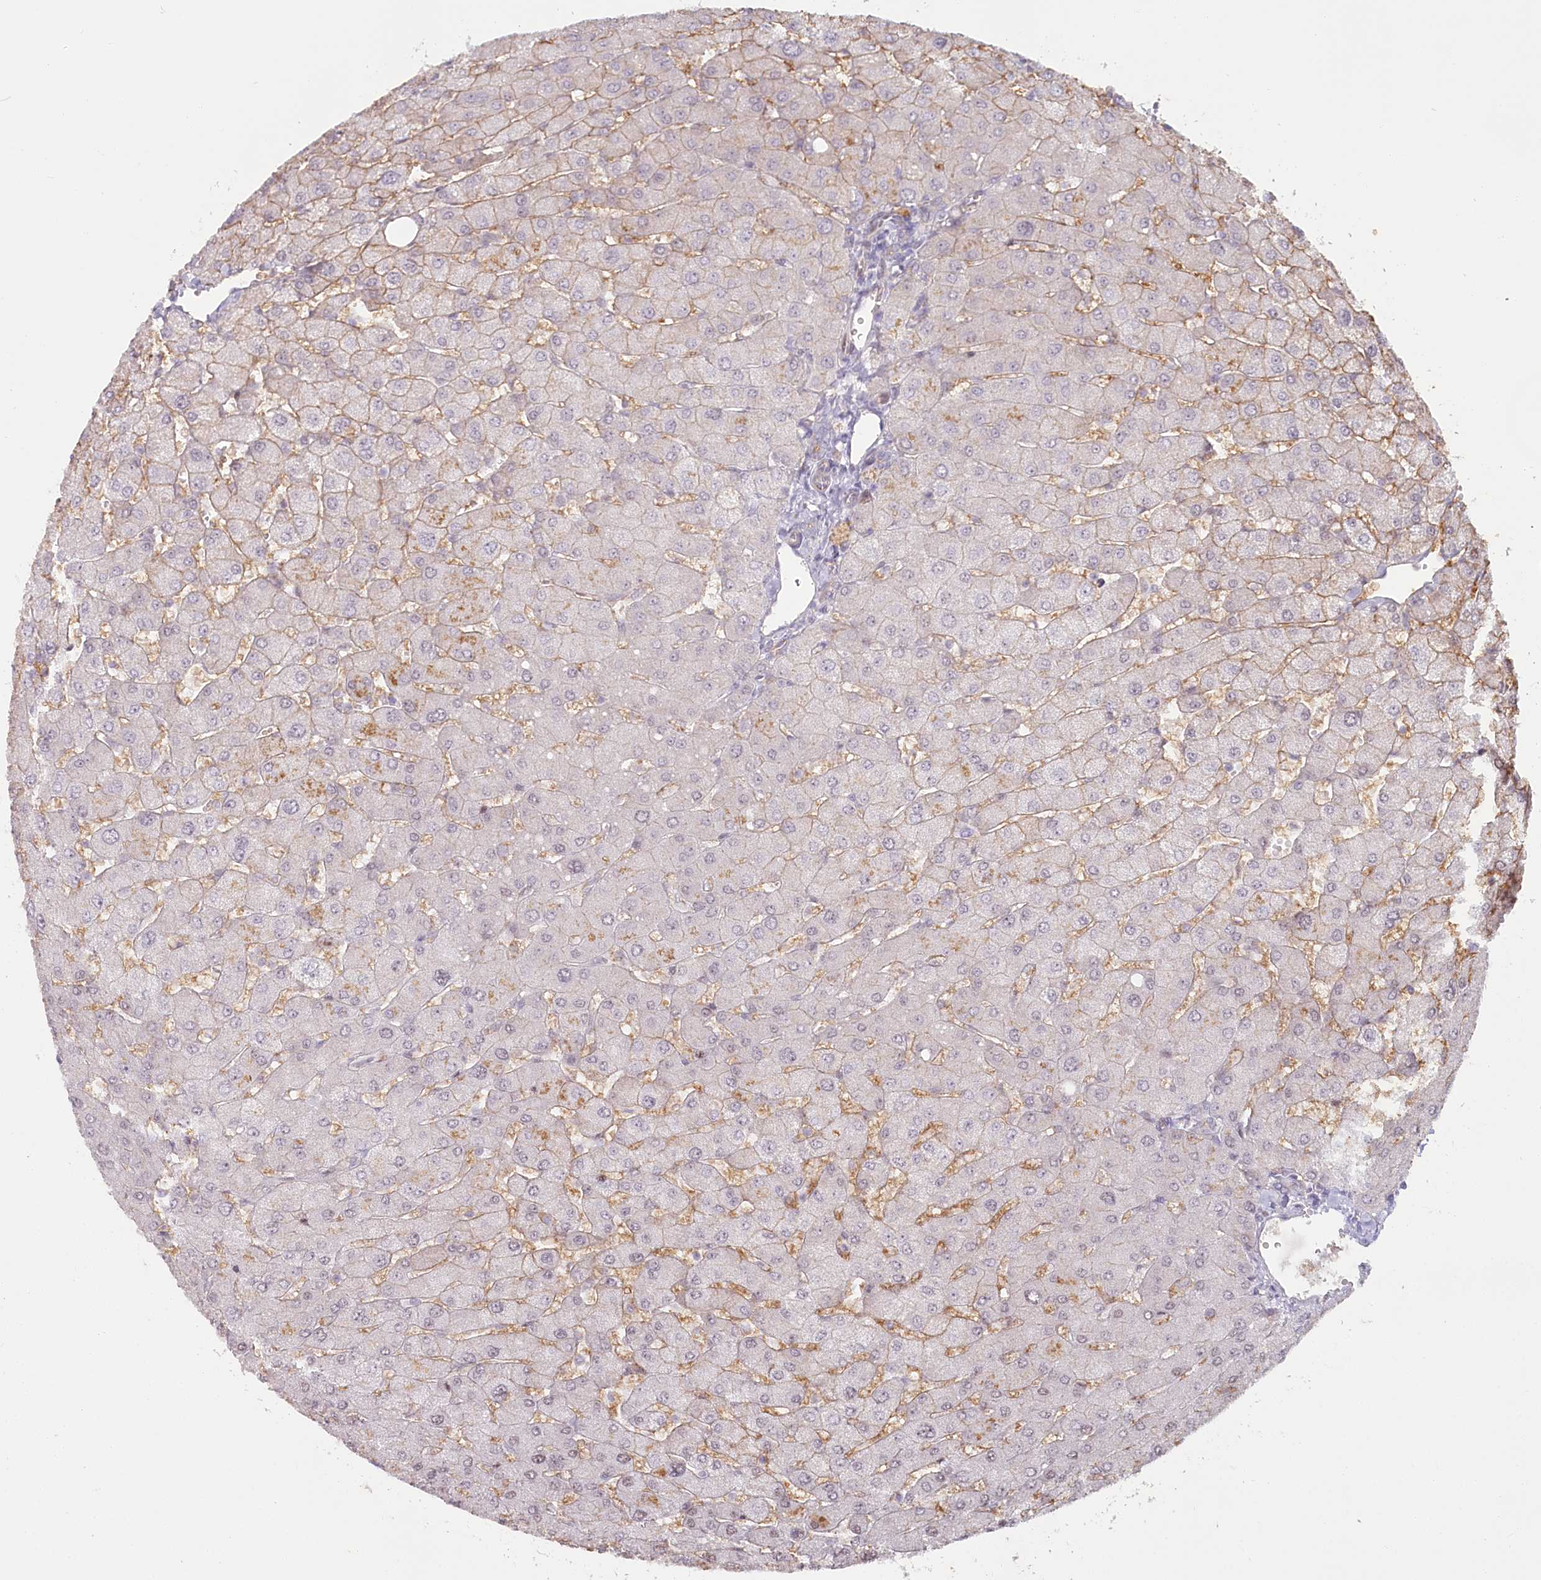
{"staining": {"intensity": "negative", "quantity": "none", "location": "none"}, "tissue": "liver", "cell_type": "Cholangiocytes", "image_type": "normal", "snomed": [{"axis": "morphology", "description": "Normal tissue, NOS"}, {"axis": "topography", "description": "Liver"}], "caption": "A photomicrograph of liver stained for a protein displays no brown staining in cholangiocytes. (IHC, brightfield microscopy, high magnification).", "gene": "ABHD8", "patient": {"sex": "male", "age": 55}}